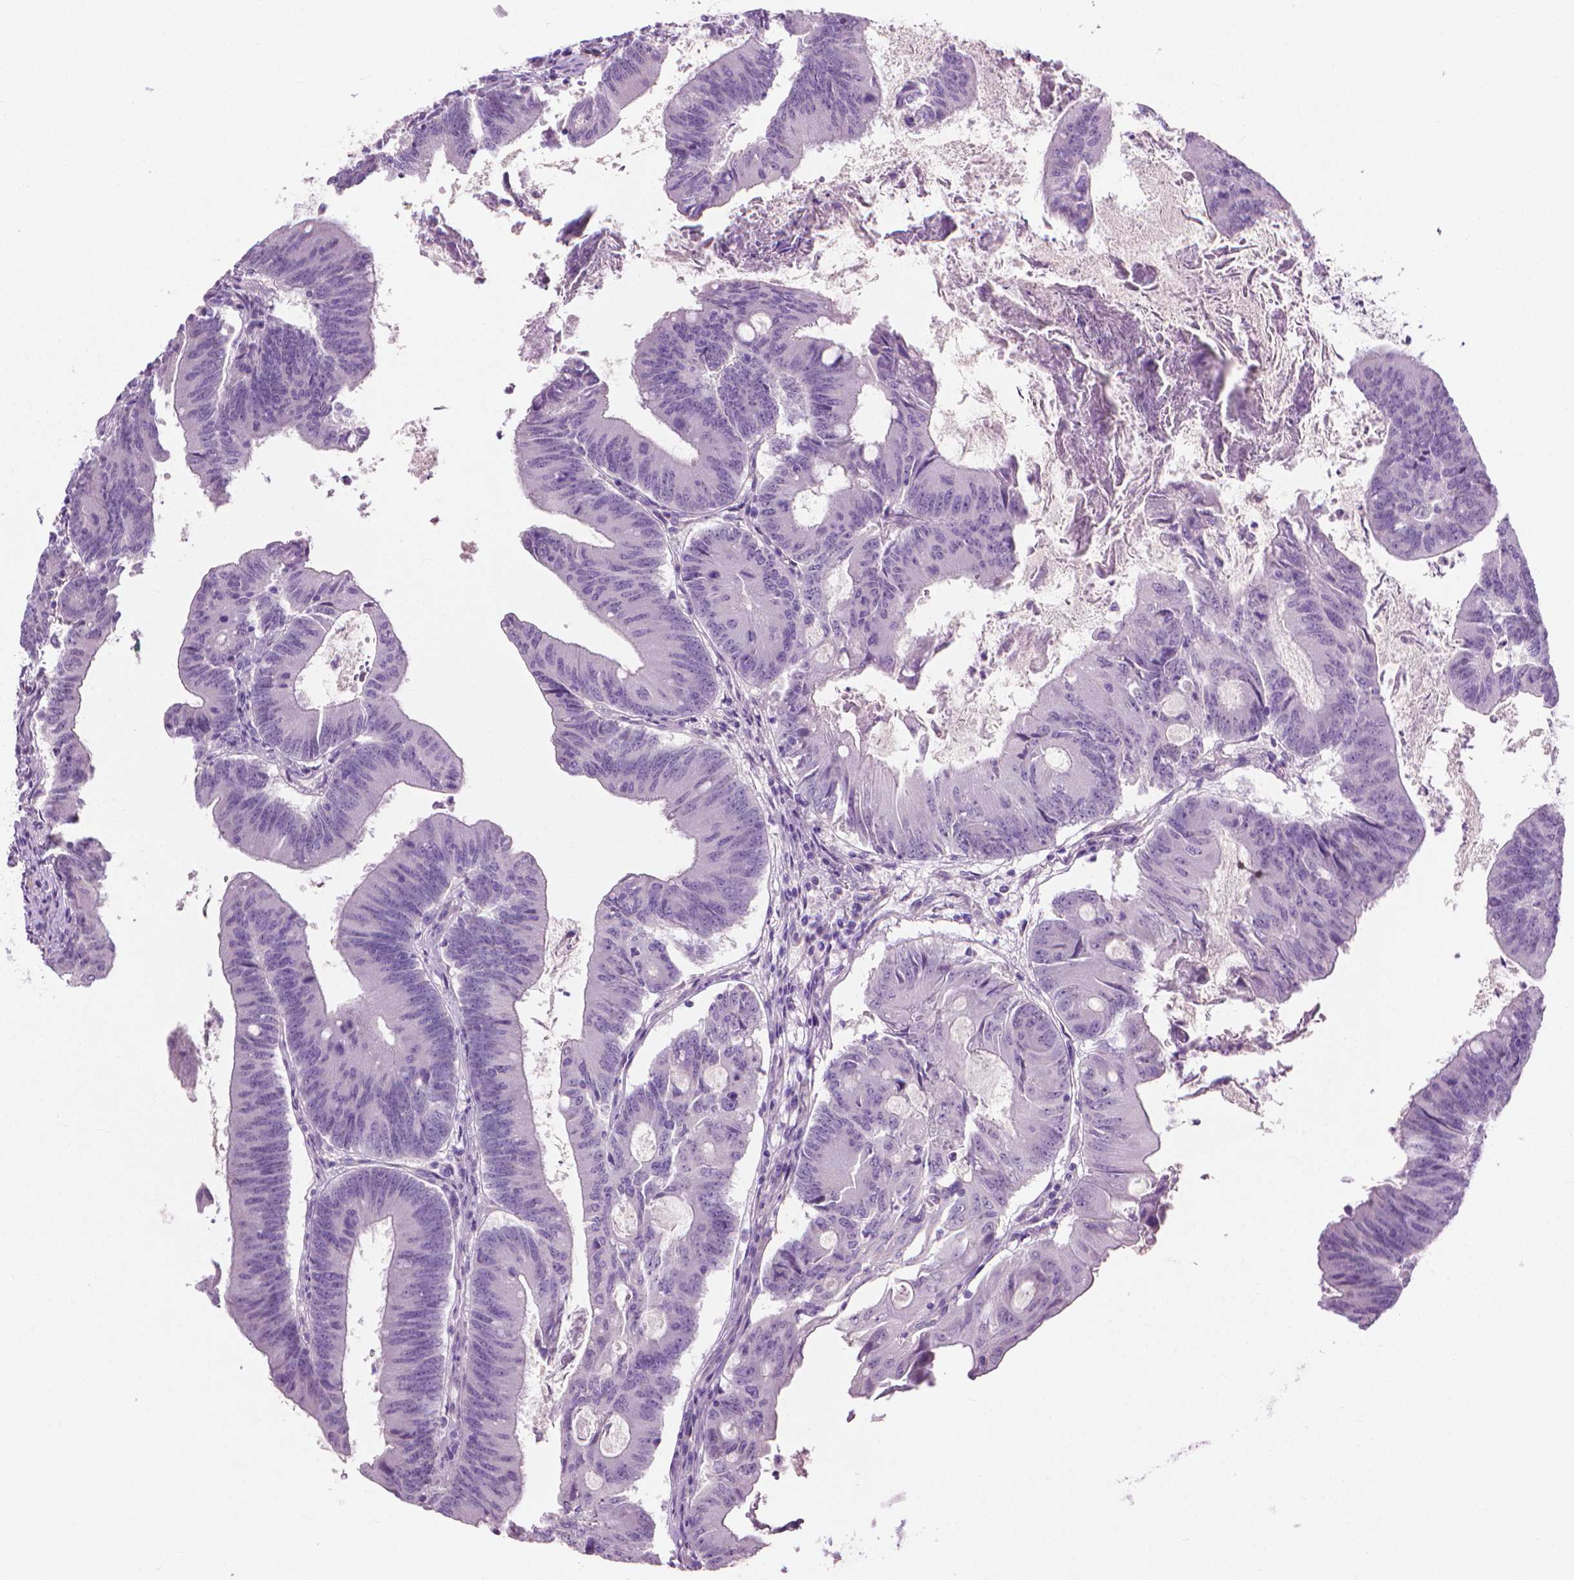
{"staining": {"intensity": "negative", "quantity": "none", "location": "none"}, "tissue": "colorectal cancer", "cell_type": "Tumor cells", "image_type": "cancer", "snomed": [{"axis": "morphology", "description": "Adenocarcinoma, NOS"}, {"axis": "topography", "description": "Colon"}], "caption": "Histopathology image shows no significant protein expression in tumor cells of colorectal cancer.", "gene": "KRT73", "patient": {"sex": "female", "age": 70}}